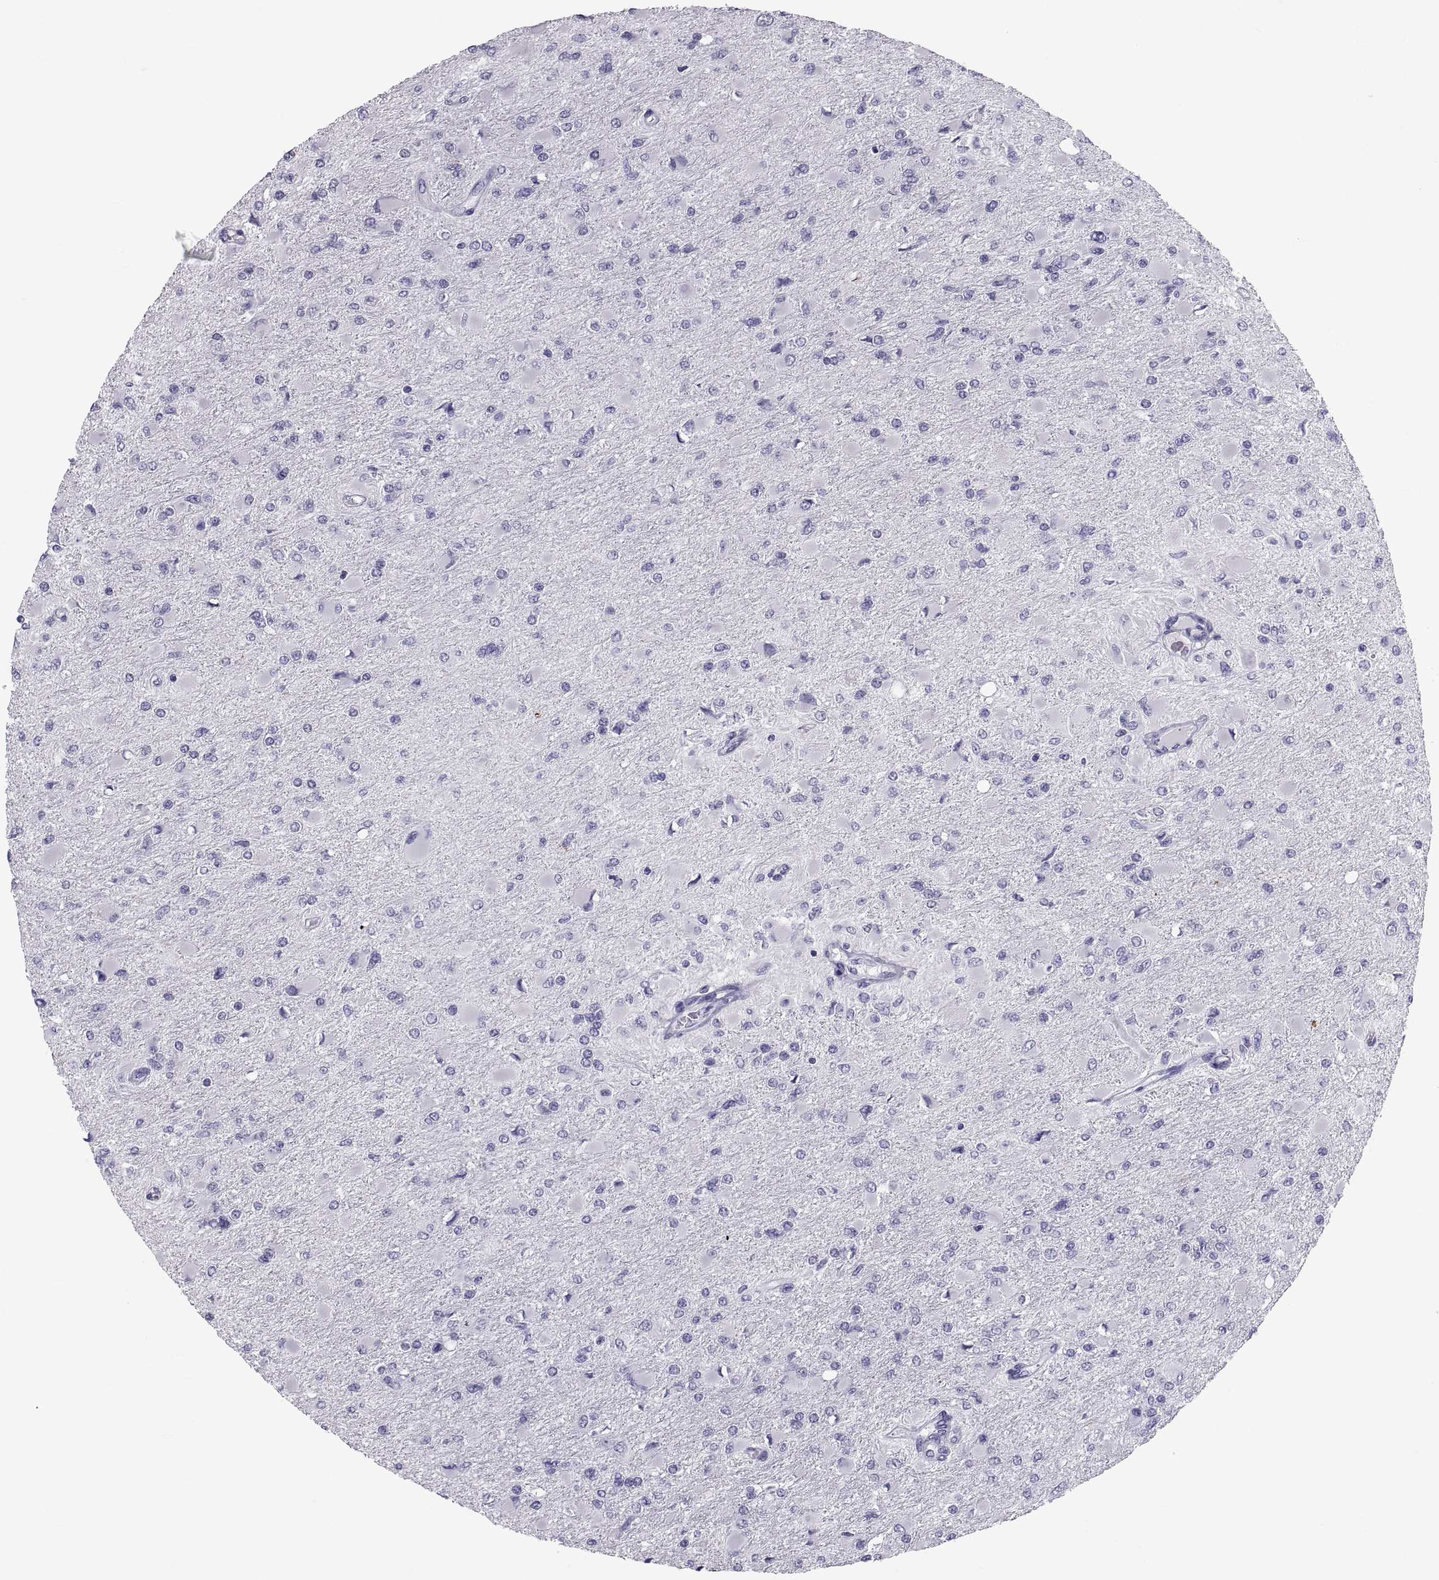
{"staining": {"intensity": "negative", "quantity": "none", "location": "none"}, "tissue": "glioma", "cell_type": "Tumor cells", "image_type": "cancer", "snomed": [{"axis": "morphology", "description": "Glioma, malignant, High grade"}, {"axis": "topography", "description": "Cerebral cortex"}], "caption": "A high-resolution micrograph shows immunohistochemistry (IHC) staining of malignant high-grade glioma, which displays no significant staining in tumor cells.", "gene": "DEFB129", "patient": {"sex": "female", "age": 36}}